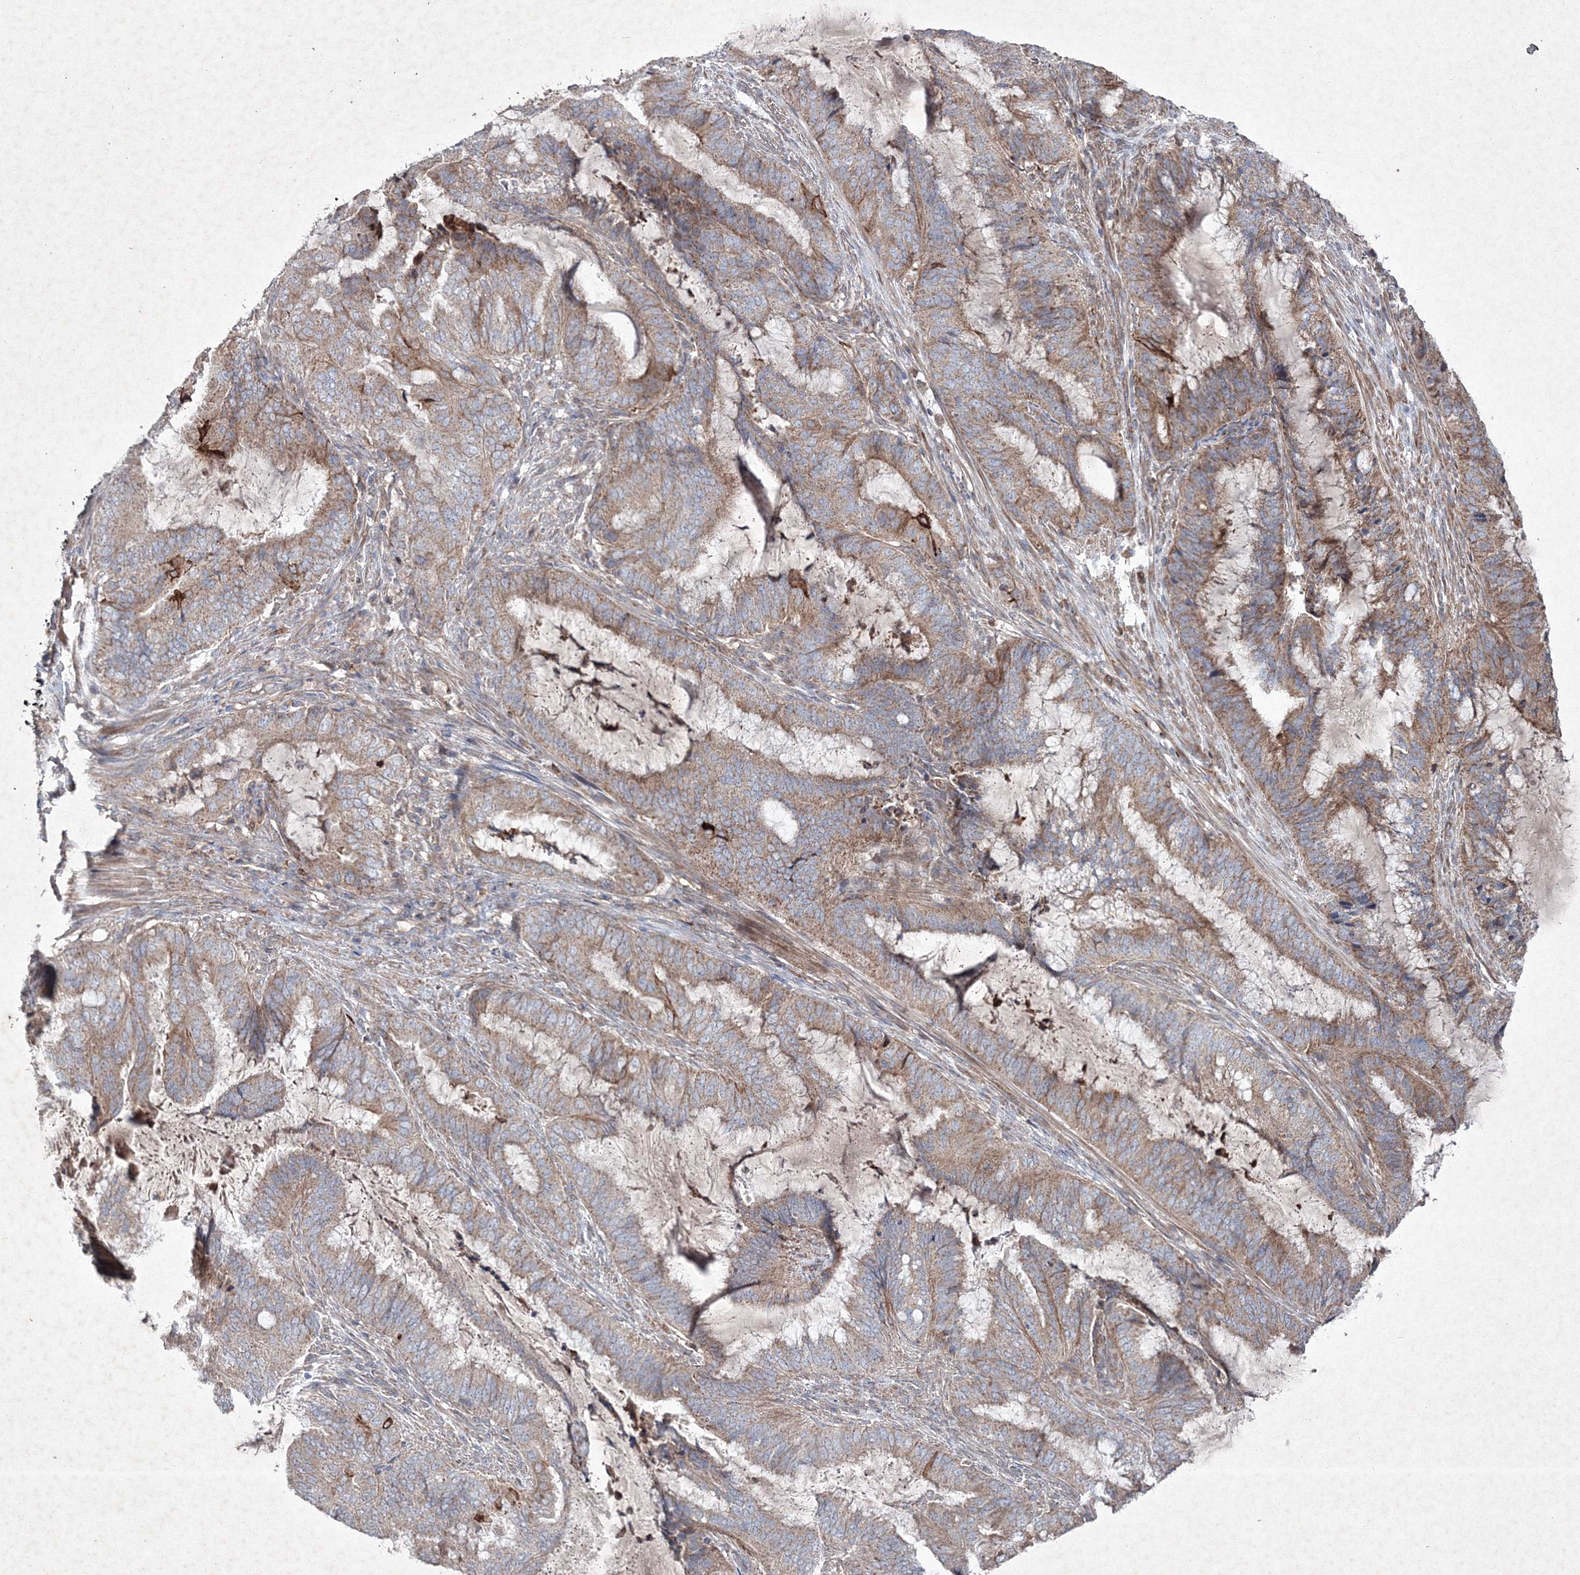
{"staining": {"intensity": "moderate", "quantity": "25%-75%", "location": "cytoplasmic/membranous"}, "tissue": "endometrial cancer", "cell_type": "Tumor cells", "image_type": "cancer", "snomed": [{"axis": "morphology", "description": "Adenocarcinoma, NOS"}, {"axis": "topography", "description": "Endometrium"}], "caption": "Immunohistochemistry staining of endometrial cancer (adenocarcinoma), which displays medium levels of moderate cytoplasmic/membranous expression in about 25%-75% of tumor cells indicating moderate cytoplasmic/membranous protein expression. The staining was performed using DAB (brown) for protein detection and nuclei were counterstained in hematoxylin (blue).", "gene": "GFM1", "patient": {"sex": "female", "age": 51}}